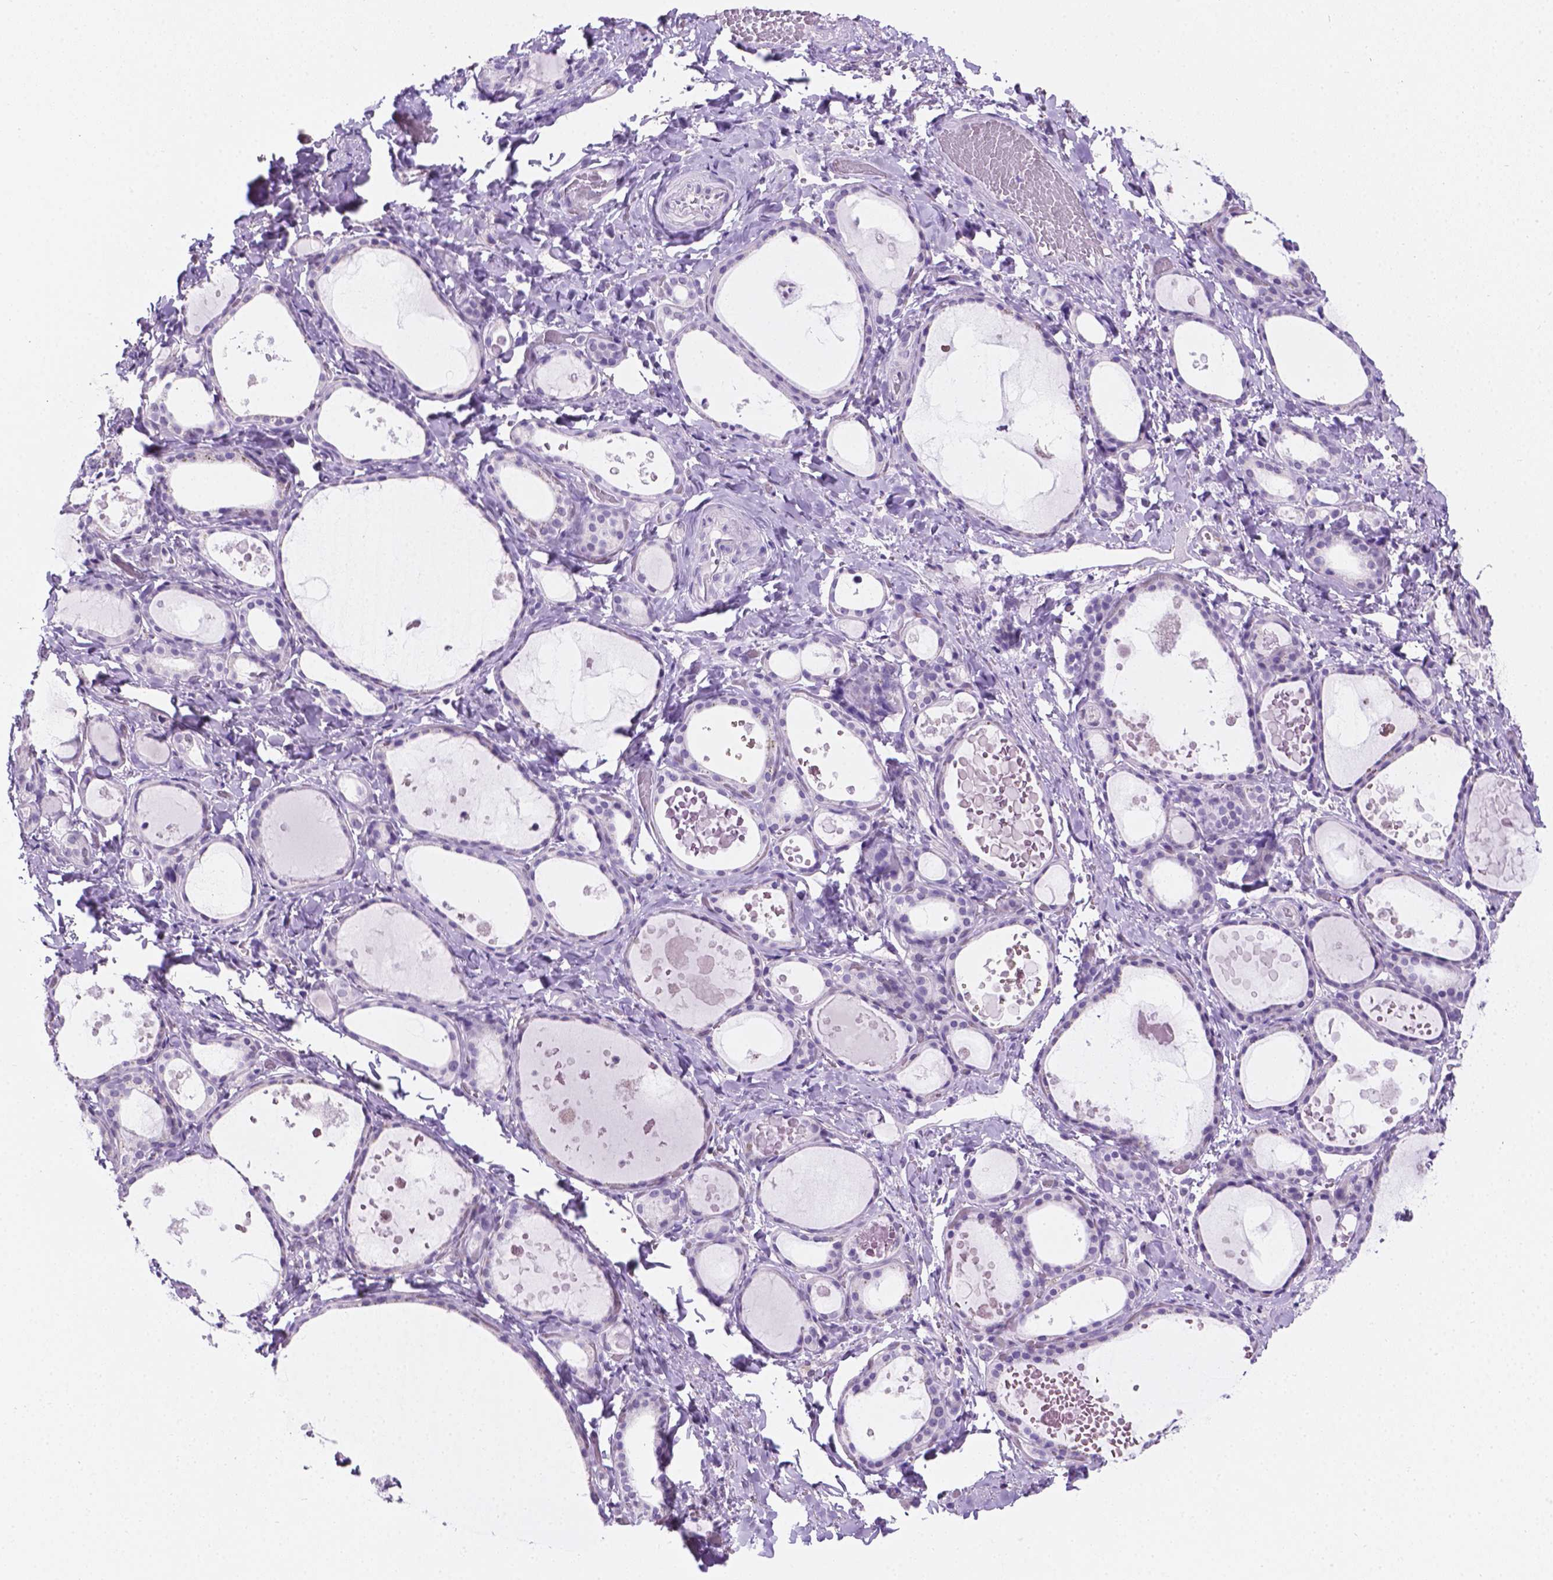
{"staining": {"intensity": "negative", "quantity": "none", "location": "none"}, "tissue": "thyroid gland", "cell_type": "Glandular cells", "image_type": "normal", "snomed": [{"axis": "morphology", "description": "Normal tissue, NOS"}, {"axis": "topography", "description": "Thyroid gland"}], "caption": "Glandular cells show no significant staining in unremarkable thyroid gland.", "gene": "TMEM210", "patient": {"sex": "female", "age": 56}}